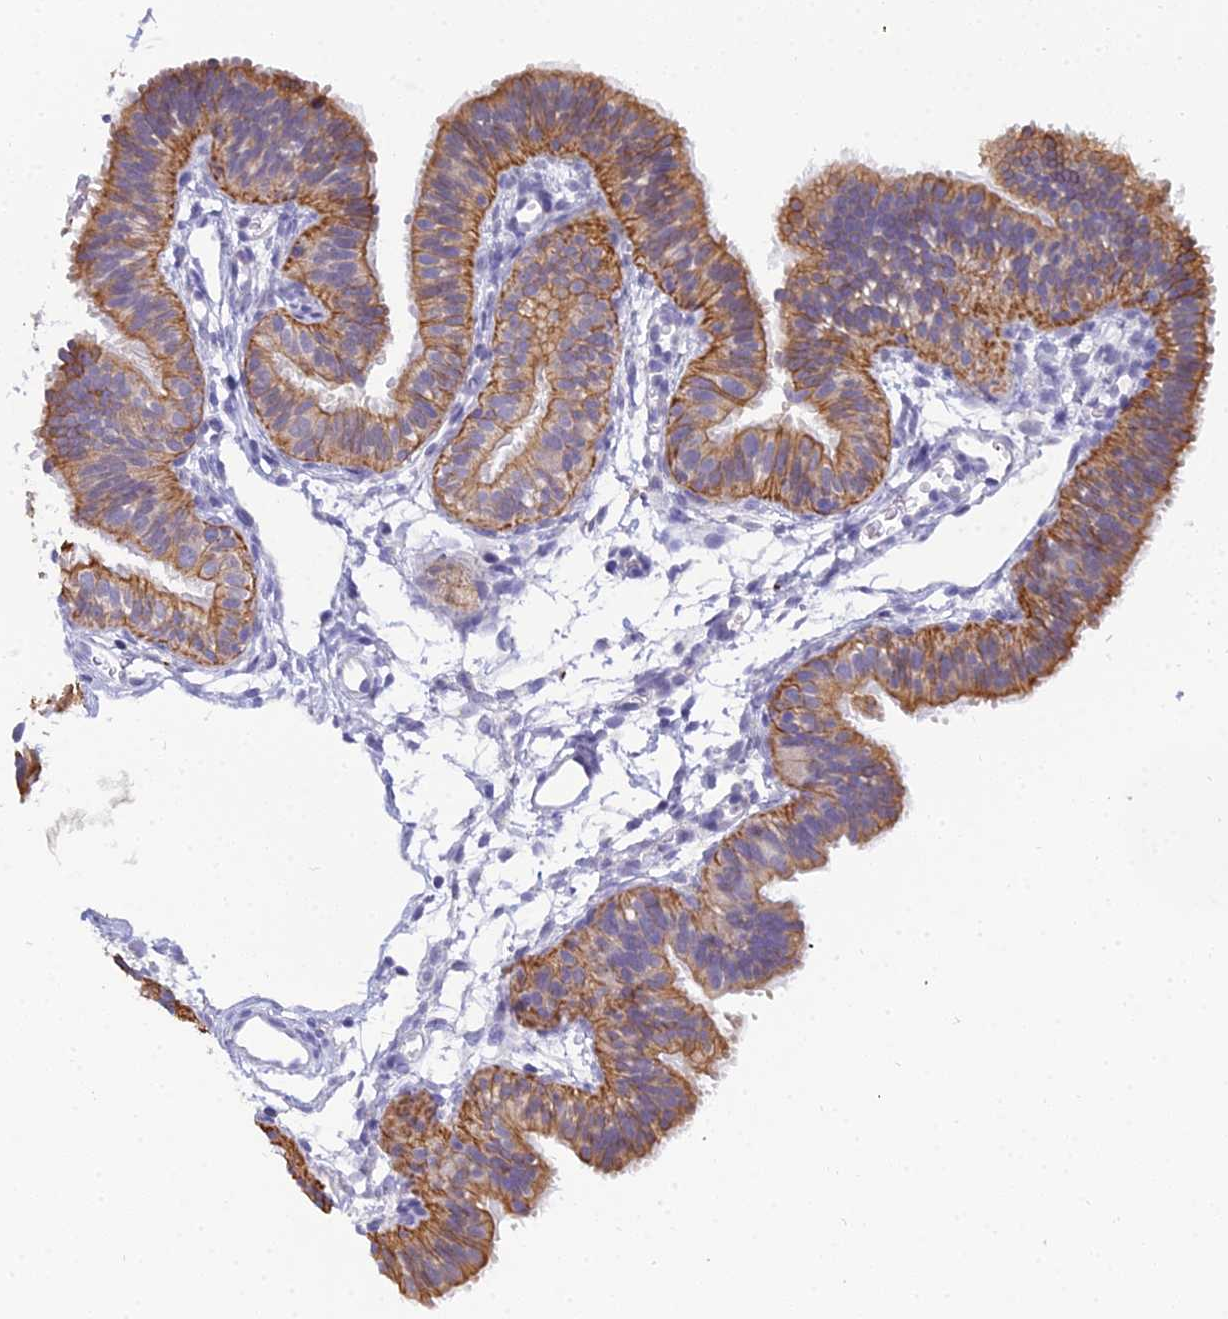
{"staining": {"intensity": "strong", "quantity": "25%-75%", "location": "cytoplasmic/membranous"}, "tissue": "fallopian tube", "cell_type": "Glandular cells", "image_type": "normal", "snomed": [{"axis": "morphology", "description": "Normal tissue, NOS"}, {"axis": "topography", "description": "Fallopian tube"}], "caption": "Glandular cells demonstrate high levels of strong cytoplasmic/membranous expression in about 25%-75% of cells in unremarkable human fallopian tube.", "gene": "ZXDA", "patient": {"sex": "female", "age": 35}}